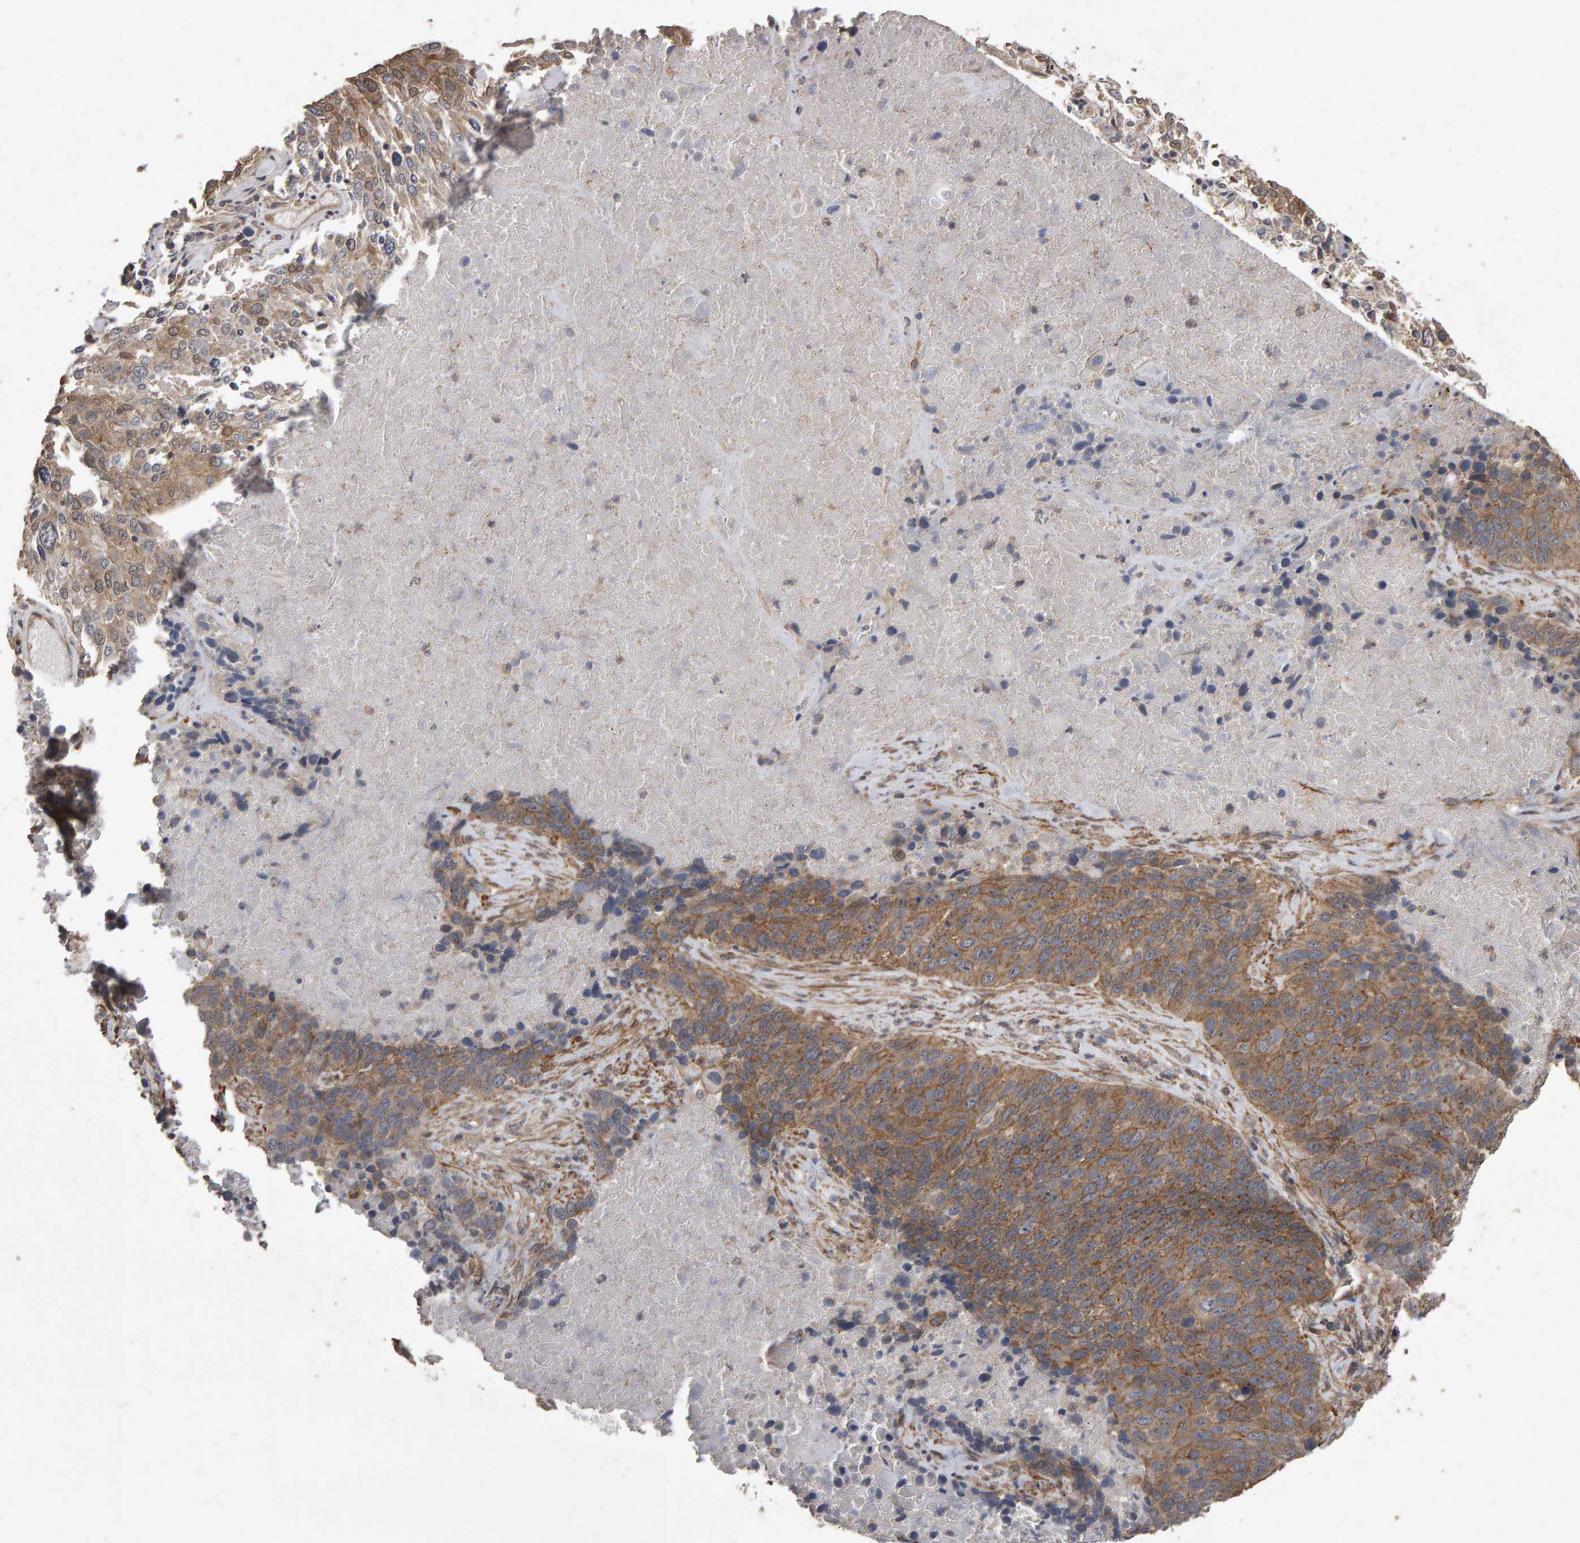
{"staining": {"intensity": "moderate", "quantity": ">75%", "location": "cytoplasmic/membranous"}, "tissue": "lung cancer", "cell_type": "Tumor cells", "image_type": "cancer", "snomed": [{"axis": "morphology", "description": "Squamous cell carcinoma, NOS"}, {"axis": "topography", "description": "Lung"}], "caption": "An image showing moderate cytoplasmic/membranous positivity in about >75% of tumor cells in lung cancer (squamous cell carcinoma), as visualized by brown immunohistochemical staining.", "gene": "SCRIB", "patient": {"sex": "male", "age": 65}}